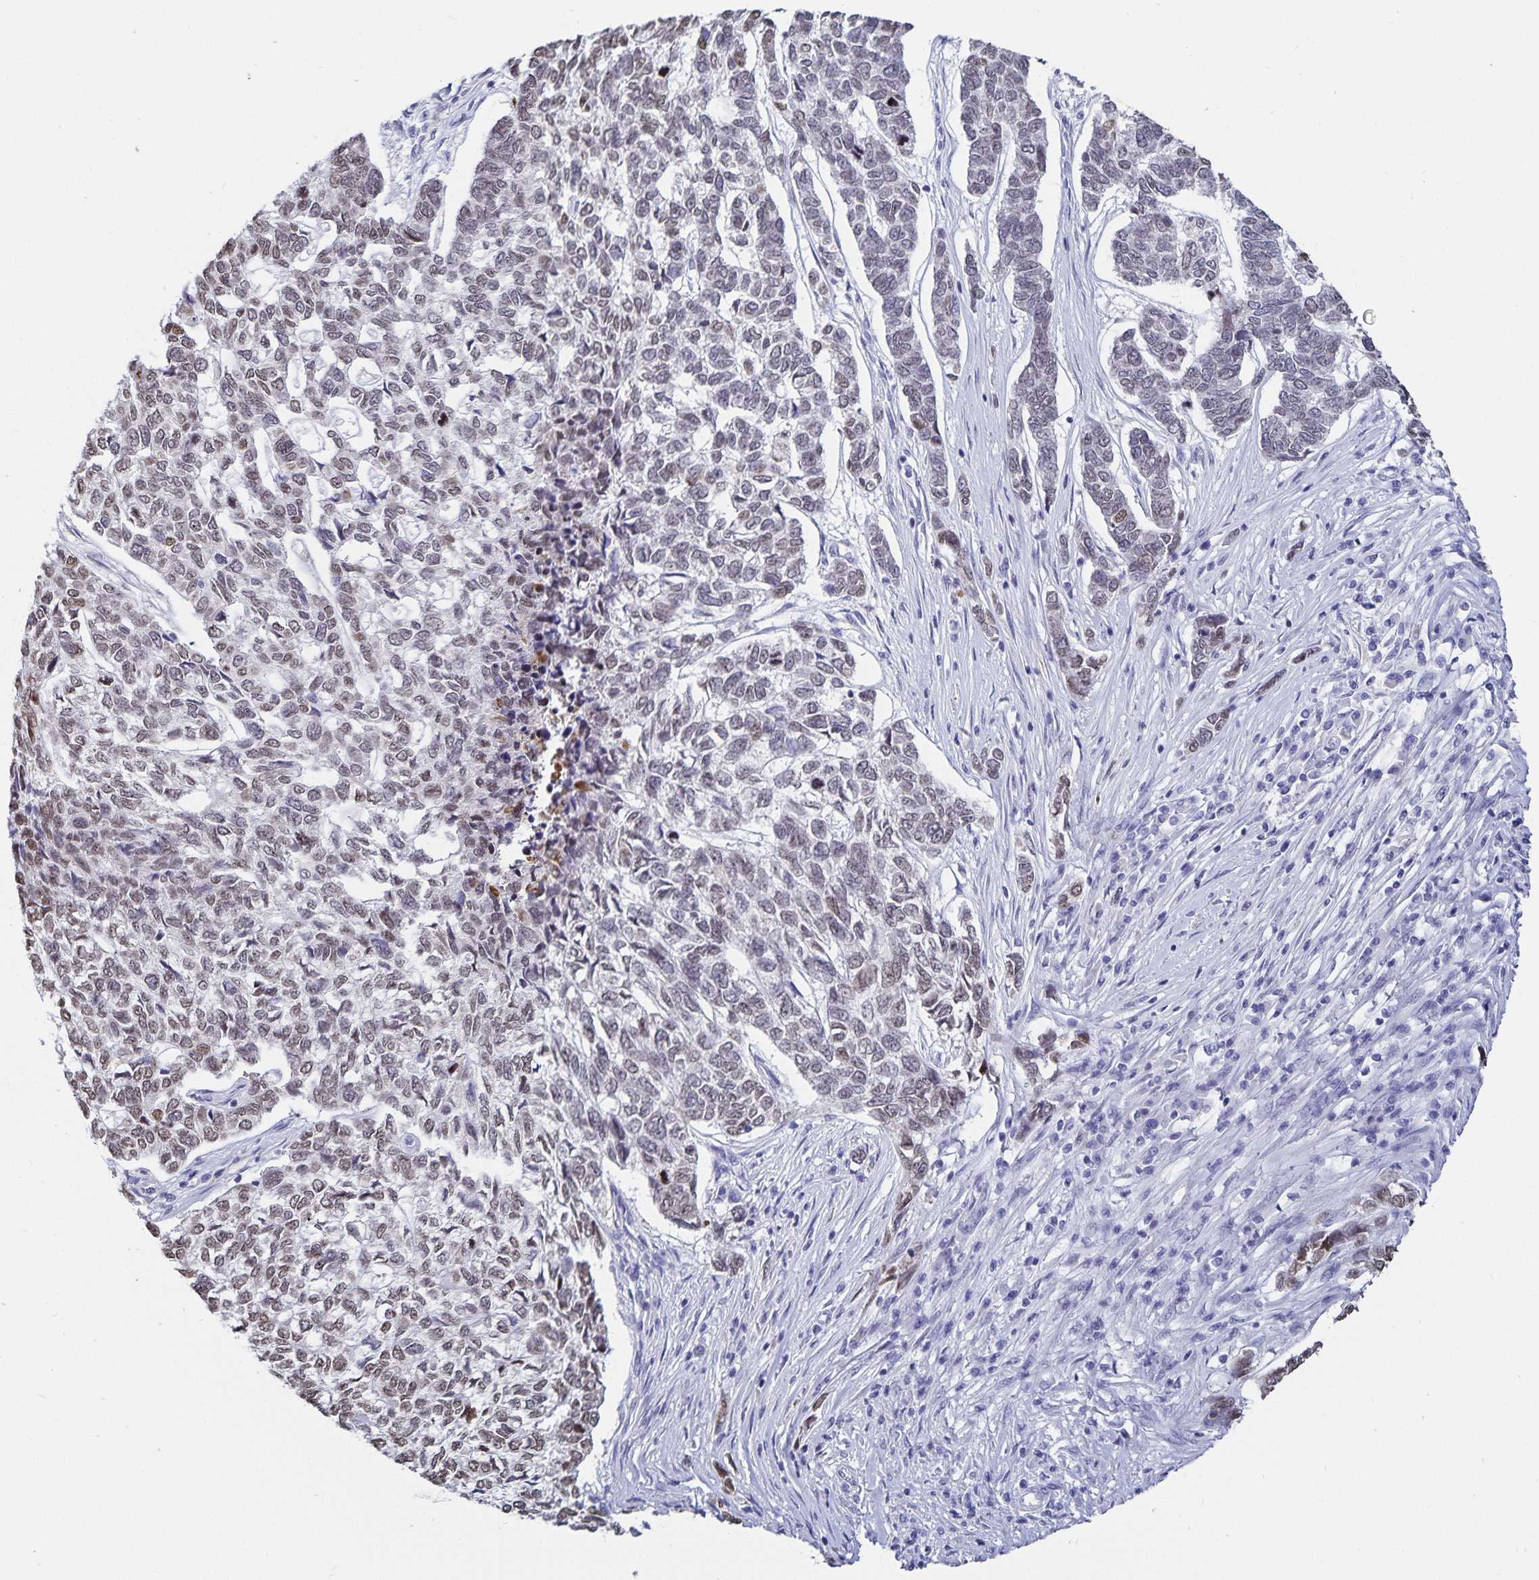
{"staining": {"intensity": "moderate", "quantity": "25%-75%", "location": "nuclear"}, "tissue": "skin cancer", "cell_type": "Tumor cells", "image_type": "cancer", "snomed": [{"axis": "morphology", "description": "Basal cell carcinoma"}, {"axis": "topography", "description": "Skin"}], "caption": "IHC photomicrograph of human basal cell carcinoma (skin) stained for a protein (brown), which exhibits medium levels of moderate nuclear positivity in about 25%-75% of tumor cells.", "gene": "HMGB3", "patient": {"sex": "female", "age": 65}}